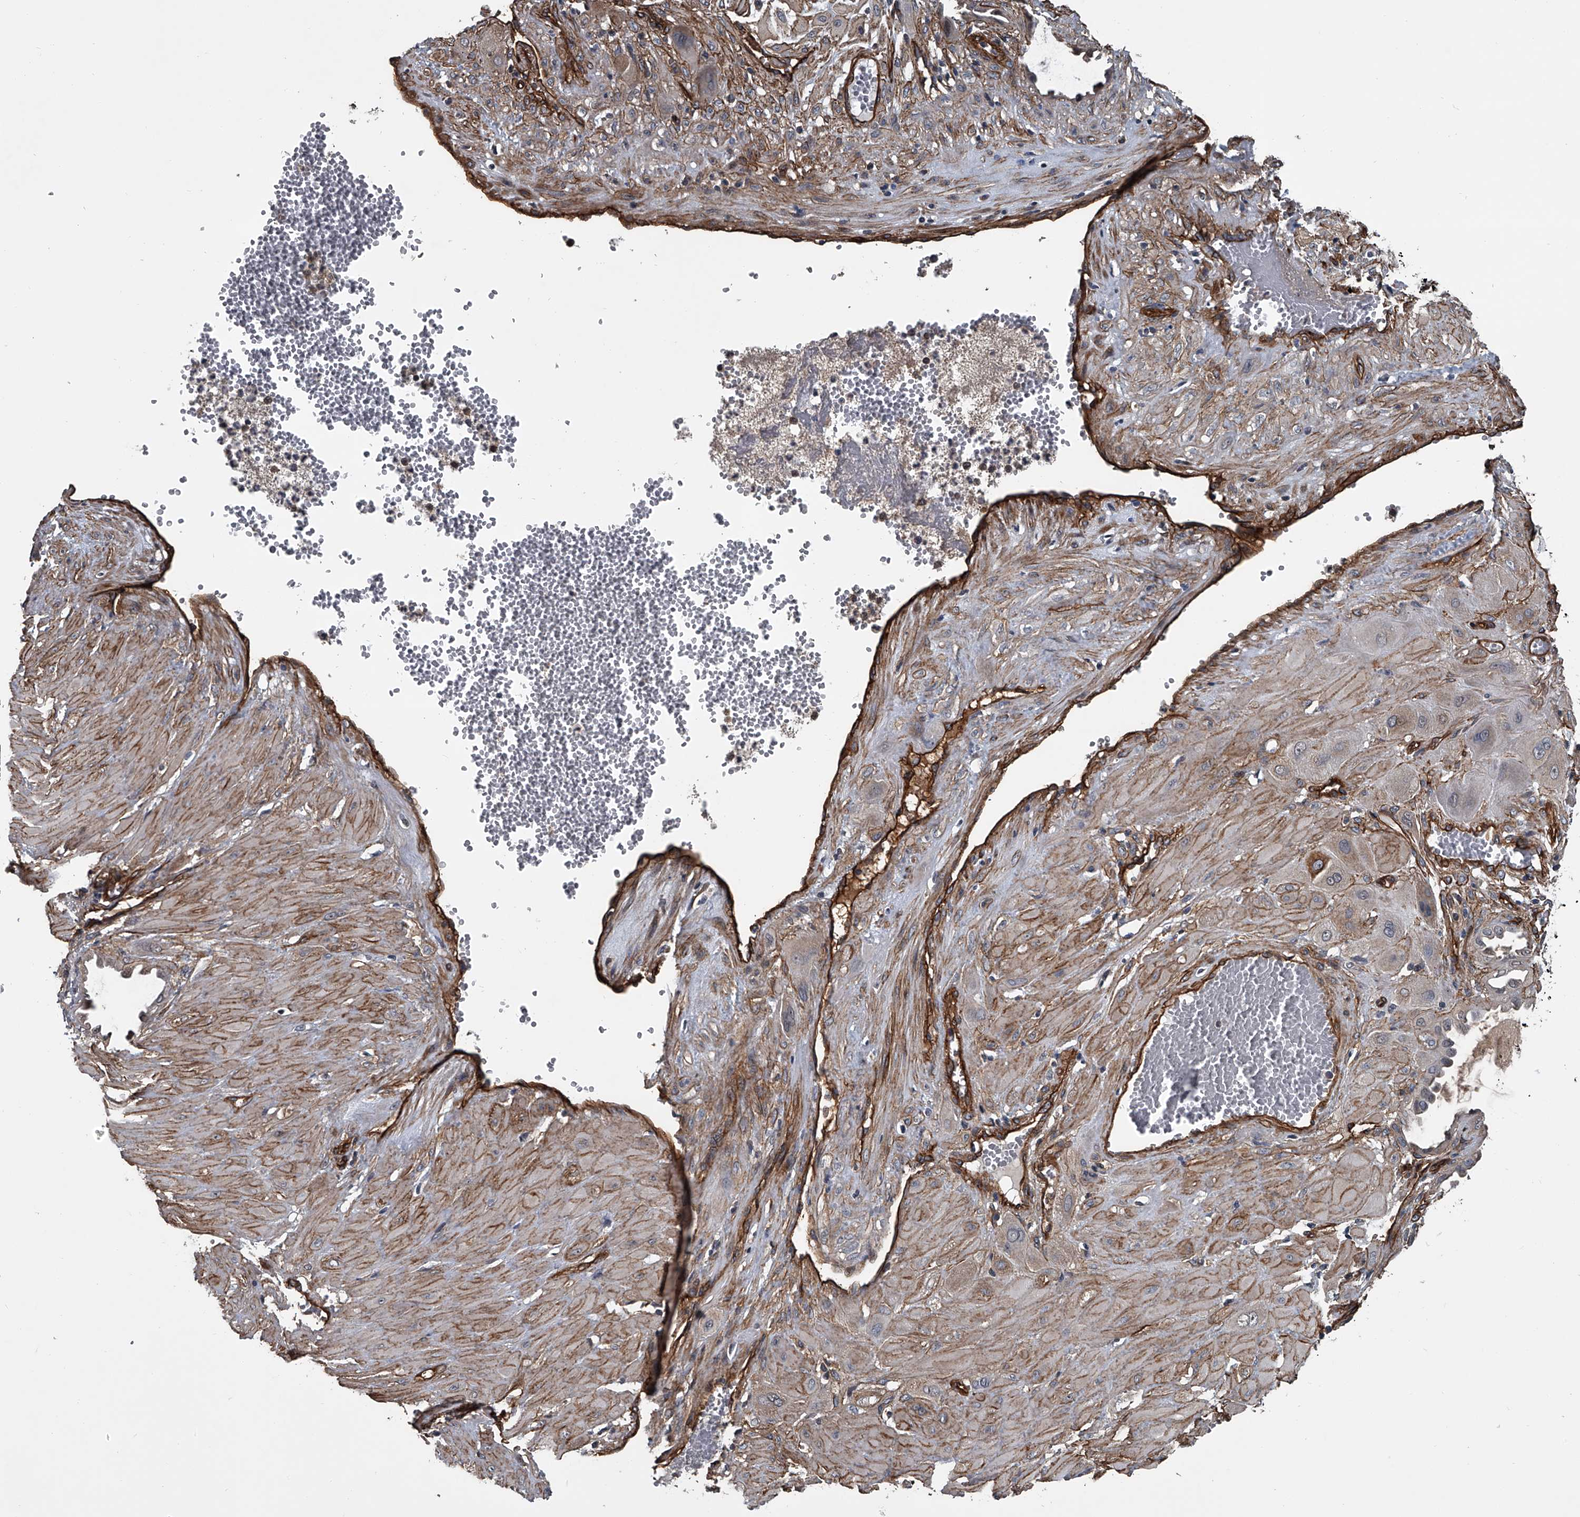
{"staining": {"intensity": "weak", "quantity": "<25%", "location": "cytoplasmic/membranous"}, "tissue": "cervical cancer", "cell_type": "Tumor cells", "image_type": "cancer", "snomed": [{"axis": "morphology", "description": "Squamous cell carcinoma, NOS"}, {"axis": "topography", "description": "Cervix"}], "caption": "Tumor cells show no significant staining in cervical cancer.", "gene": "LDLRAD2", "patient": {"sex": "female", "age": 34}}